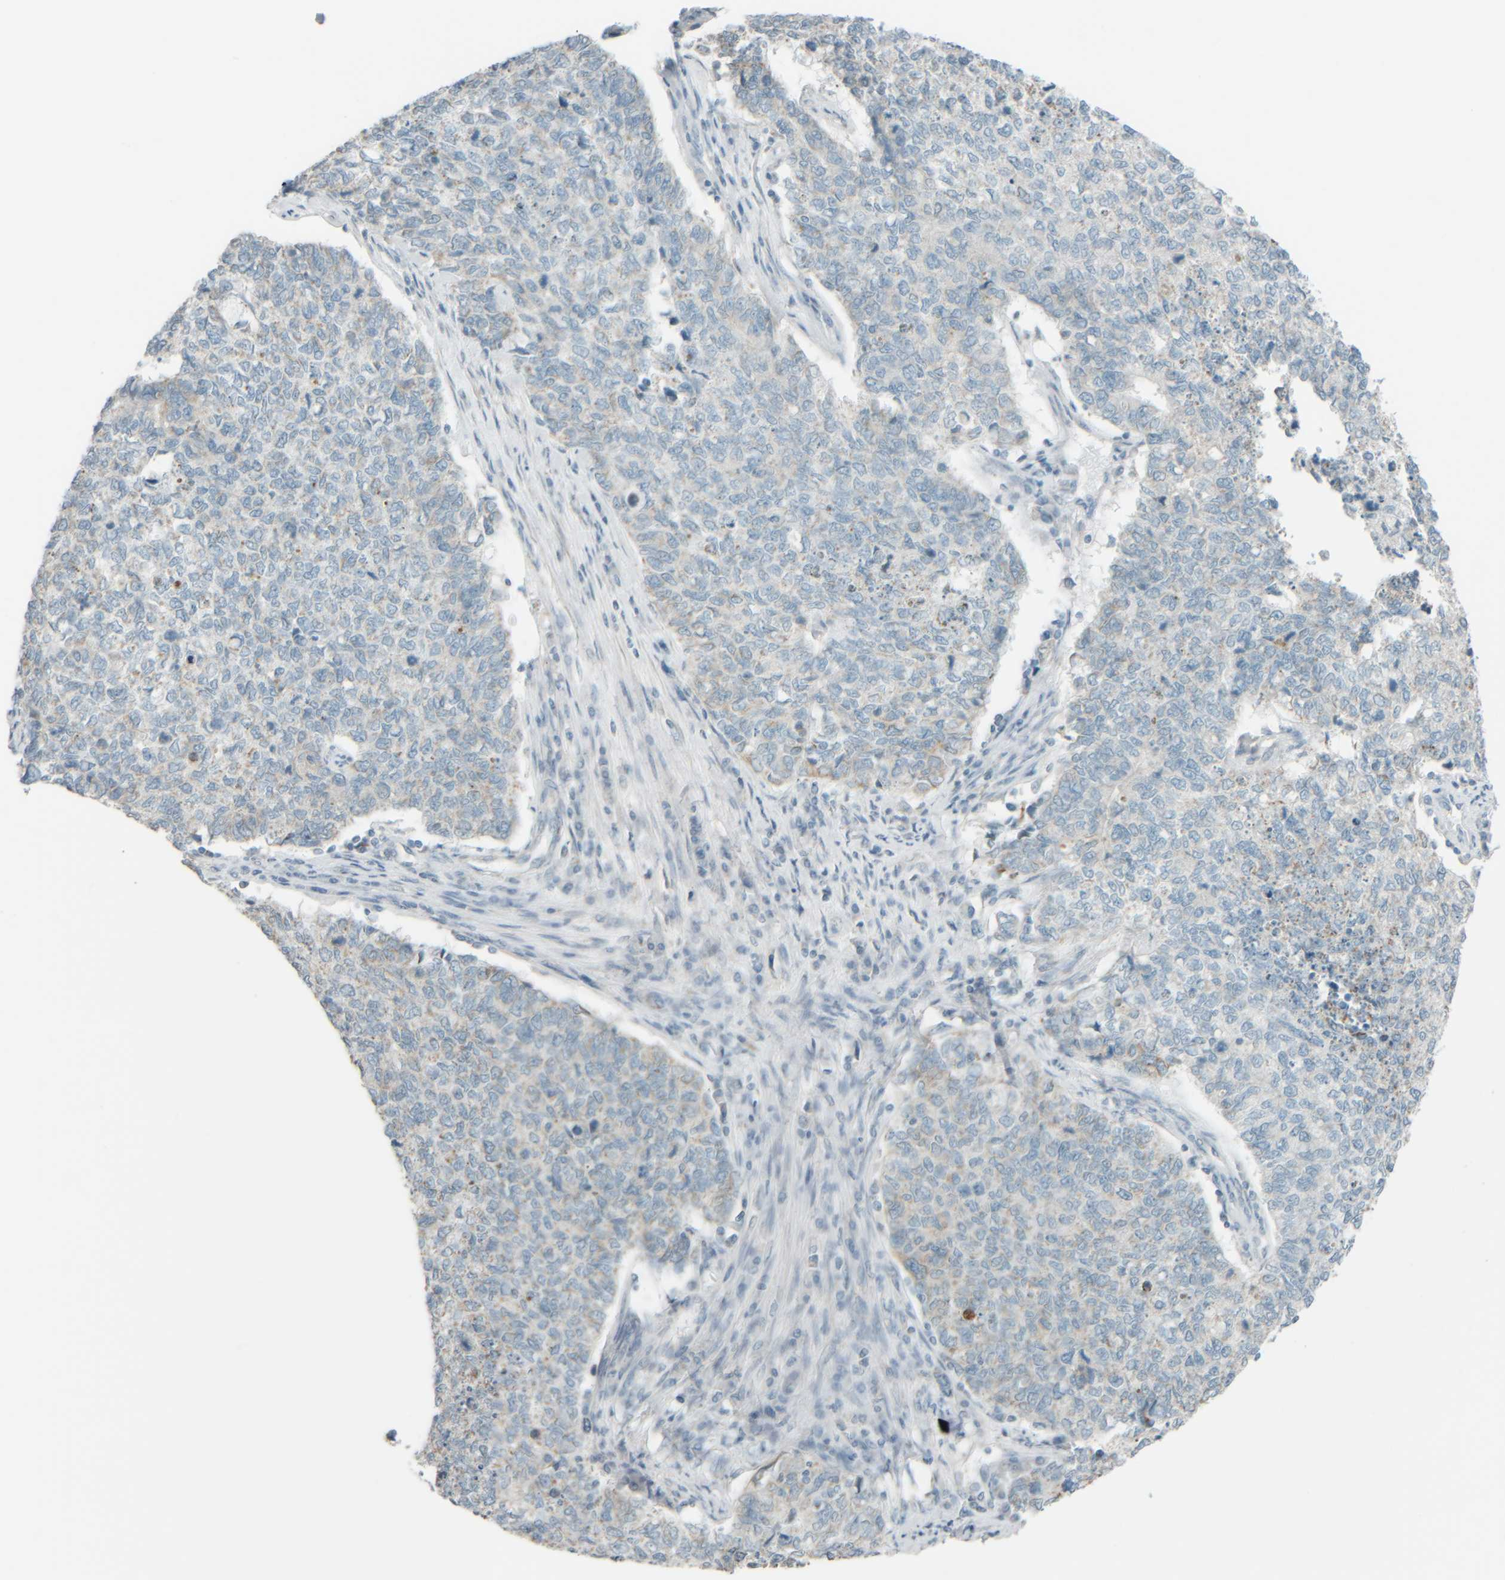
{"staining": {"intensity": "weak", "quantity": "<25%", "location": "cytoplasmic/membranous"}, "tissue": "cervical cancer", "cell_type": "Tumor cells", "image_type": "cancer", "snomed": [{"axis": "morphology", "description": "Squamous cell carcinoma, NOS"}, {"axis": "topography", "description": "Cervix"}], "caption": "Tumor cells are negative for protein expression in human squamous cell carcinoma (cervical).", "gene": "PTGES3L-AARSD1", "patient": {"sex": "female", "age": 63}}